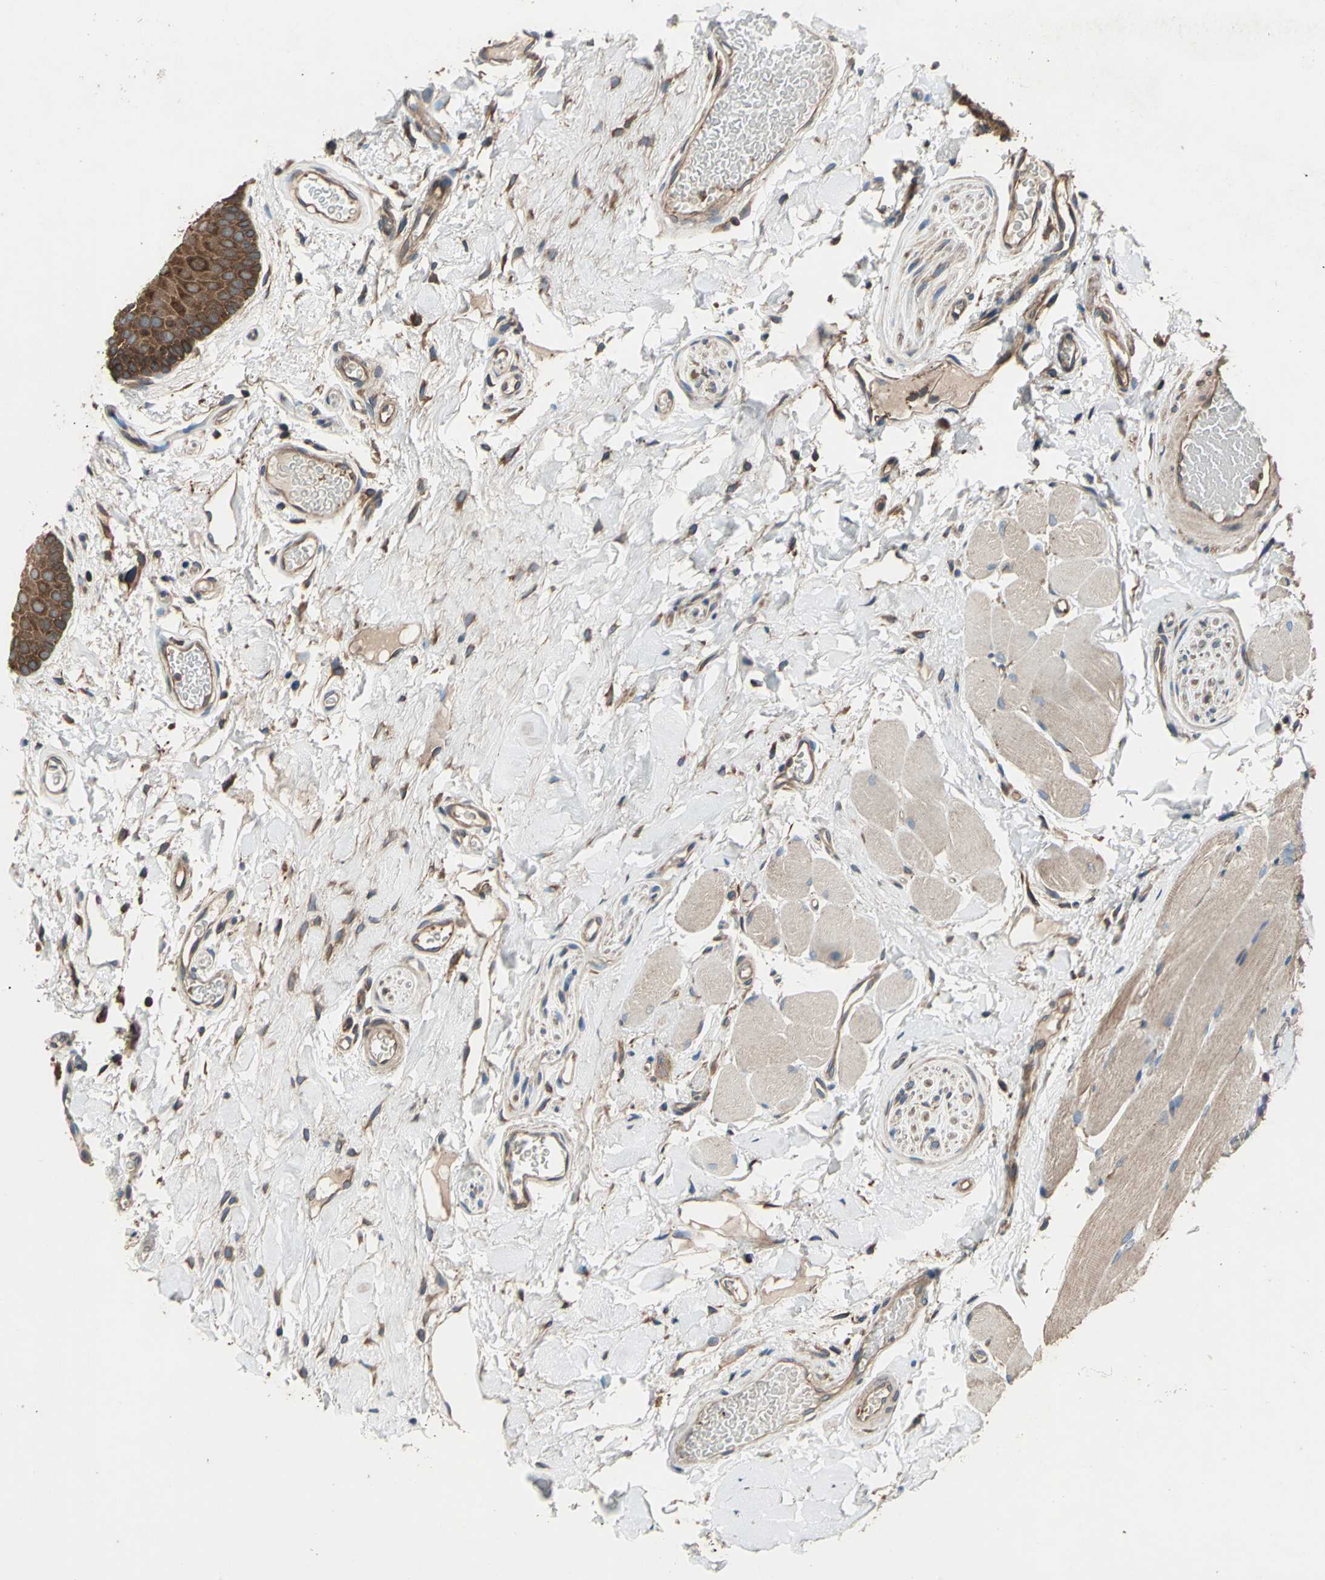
{"staining": {"intensity": "moderate", "quantity": ">75%", "location": "cytoplasmic/membranous"}, "tissue": "oral mucosa", "cell_type": "Squamous epithelial cells", "image_type": "normal", "snomed": [{"axis": "morphology", "description": "Normal tissue, NOS"}, {"axis": "topography", "description": "Oral tissue"}], "caption": "This micrograph reveals immunohistochemistry staining of benign human oral mucosa, with medium moderate cytoplasmic/membranous staining in approximately >75% of squamous epithelial cells.", "gene": "CAPN1", "patient": {"sex": "male", "age": 54}}